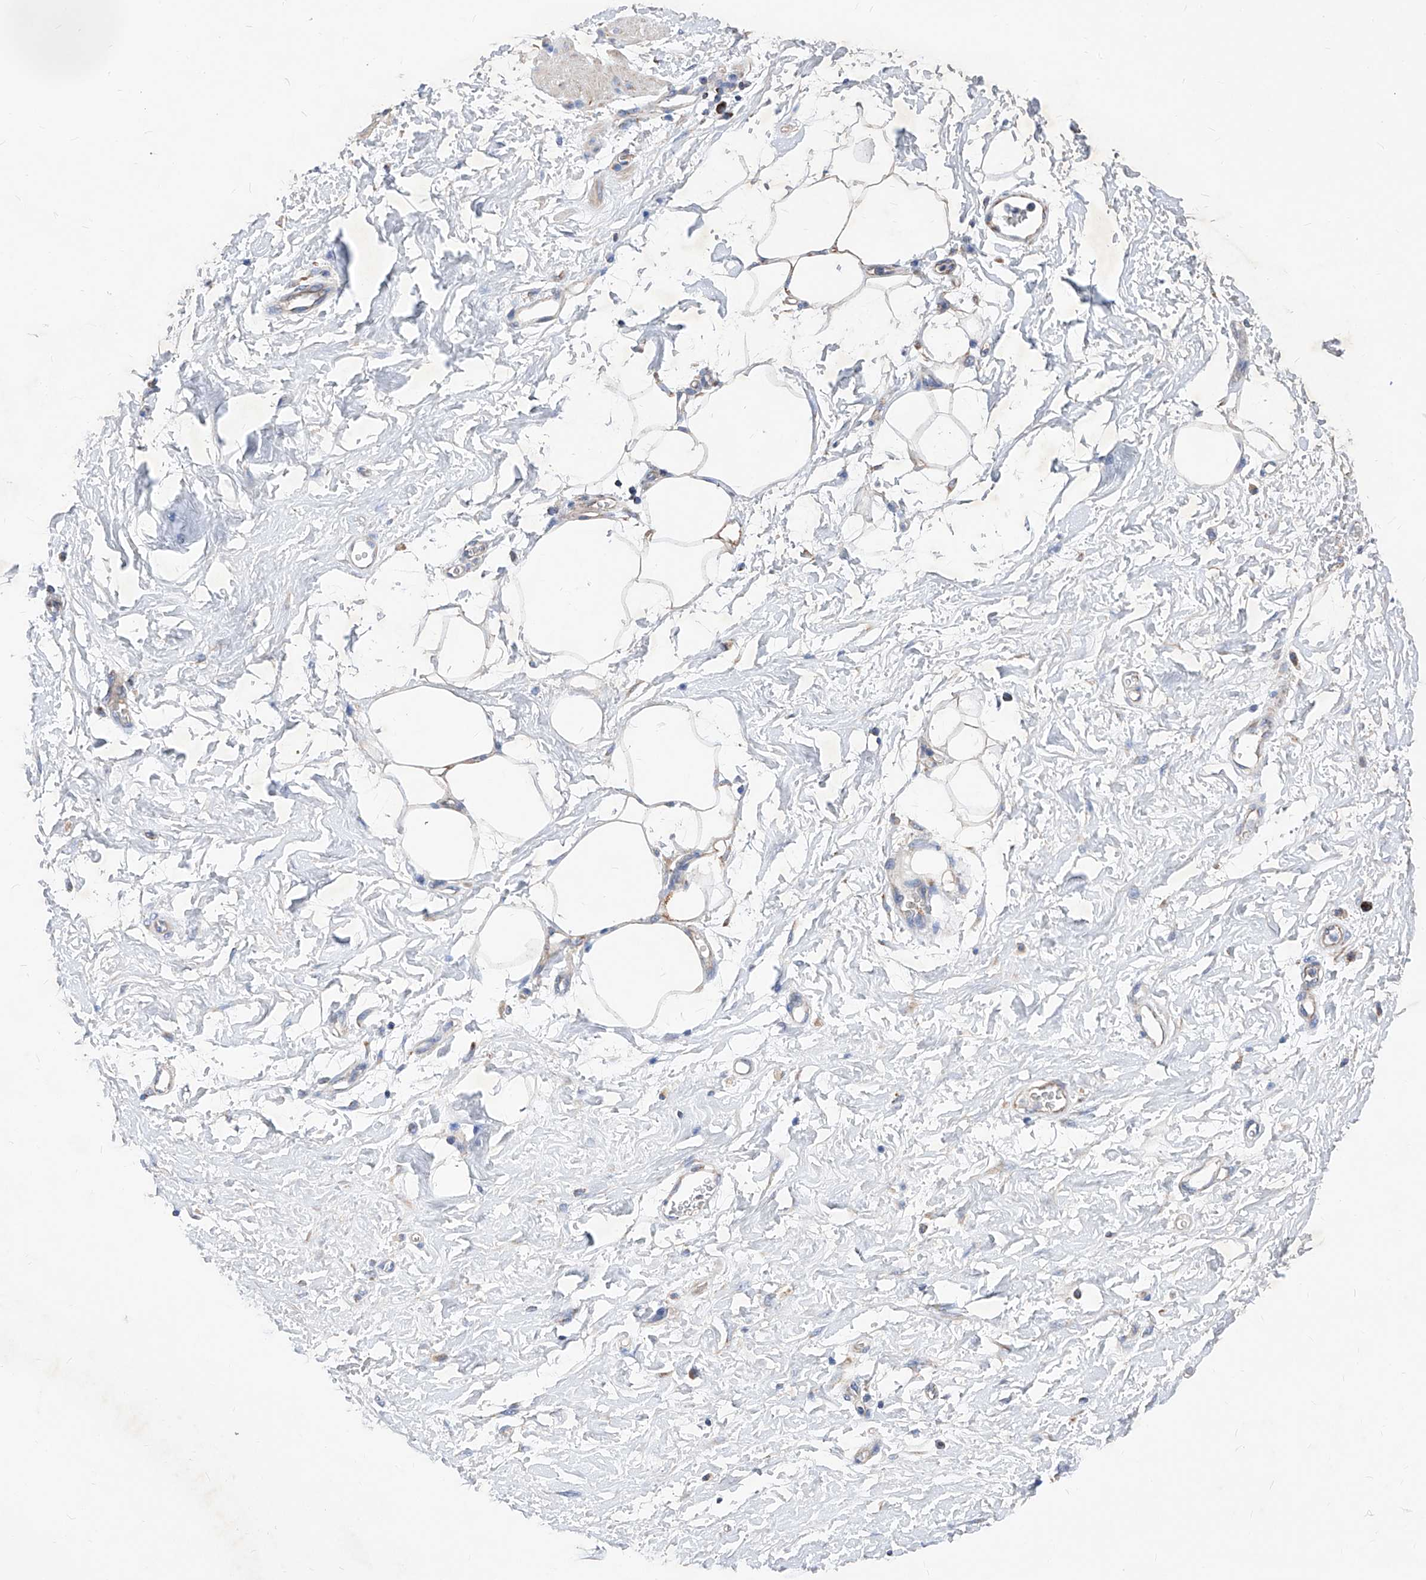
{"staining": {"intensity": "negative", "quantity": "none", "location": "none"}, "tissue": "adipose tissue", "cell_type": "Adipocytes", "image_type": "normal", "snomed": [{"axis": "morphology", "description": "Normal tissue, NOS"}, {"axis": "morphology", "description": "Adenocarcinoma, NOS"}, {"axis": "topography", "description": "Pancreas"}, {"axis": "topography", "description": "Peripheral nerve tissue"}], "caption": "Adipocytes are negative for brown protein staining in normal adipose tissue. (Brightfield microscopy of DAB immunohistochemistry at high magnification).", "gene": "HRNR", "patient": {"sex": "male", "age": 59}}